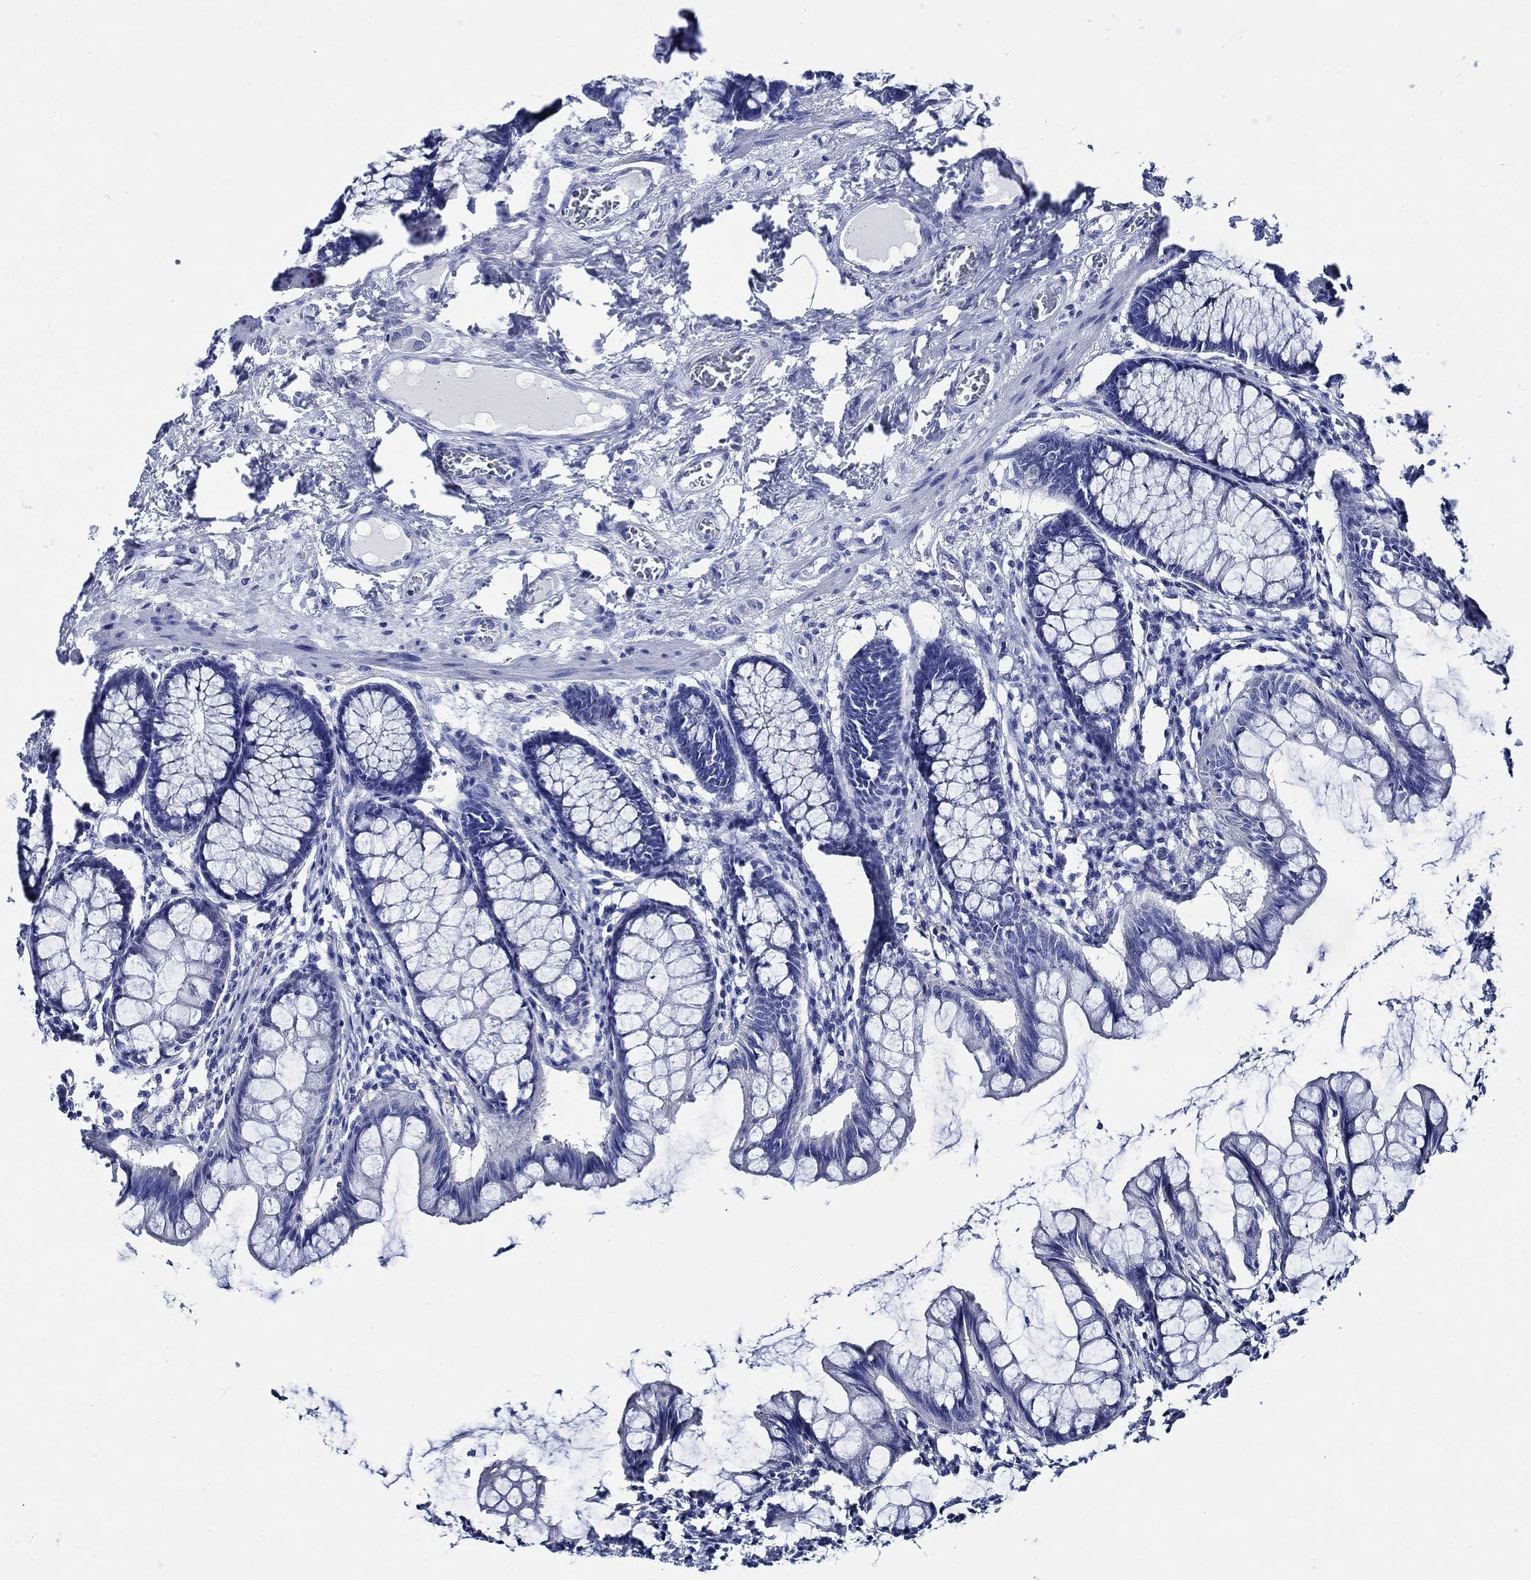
{"staining": {"intensity": "negative", "quantity": "none", "location": "none"}, "tissue": "colon", "cell_type": "Endothelial cells", "image_type": "normal", "snomed": [{"axis": "morphology", "description": "Normal tissue, NOS"}, {"axis": "topography", "description": "Colon"}], "caption": "Endothelial cells show no significant protein positivity in unremarkable colon. (DAB (3,3'-diaminobenzidine) immunohistochemistry visualized using brightfield microscopy, high magnification).", "gene": "WDR62", "patient": {"sex": "female", "age": 65}}